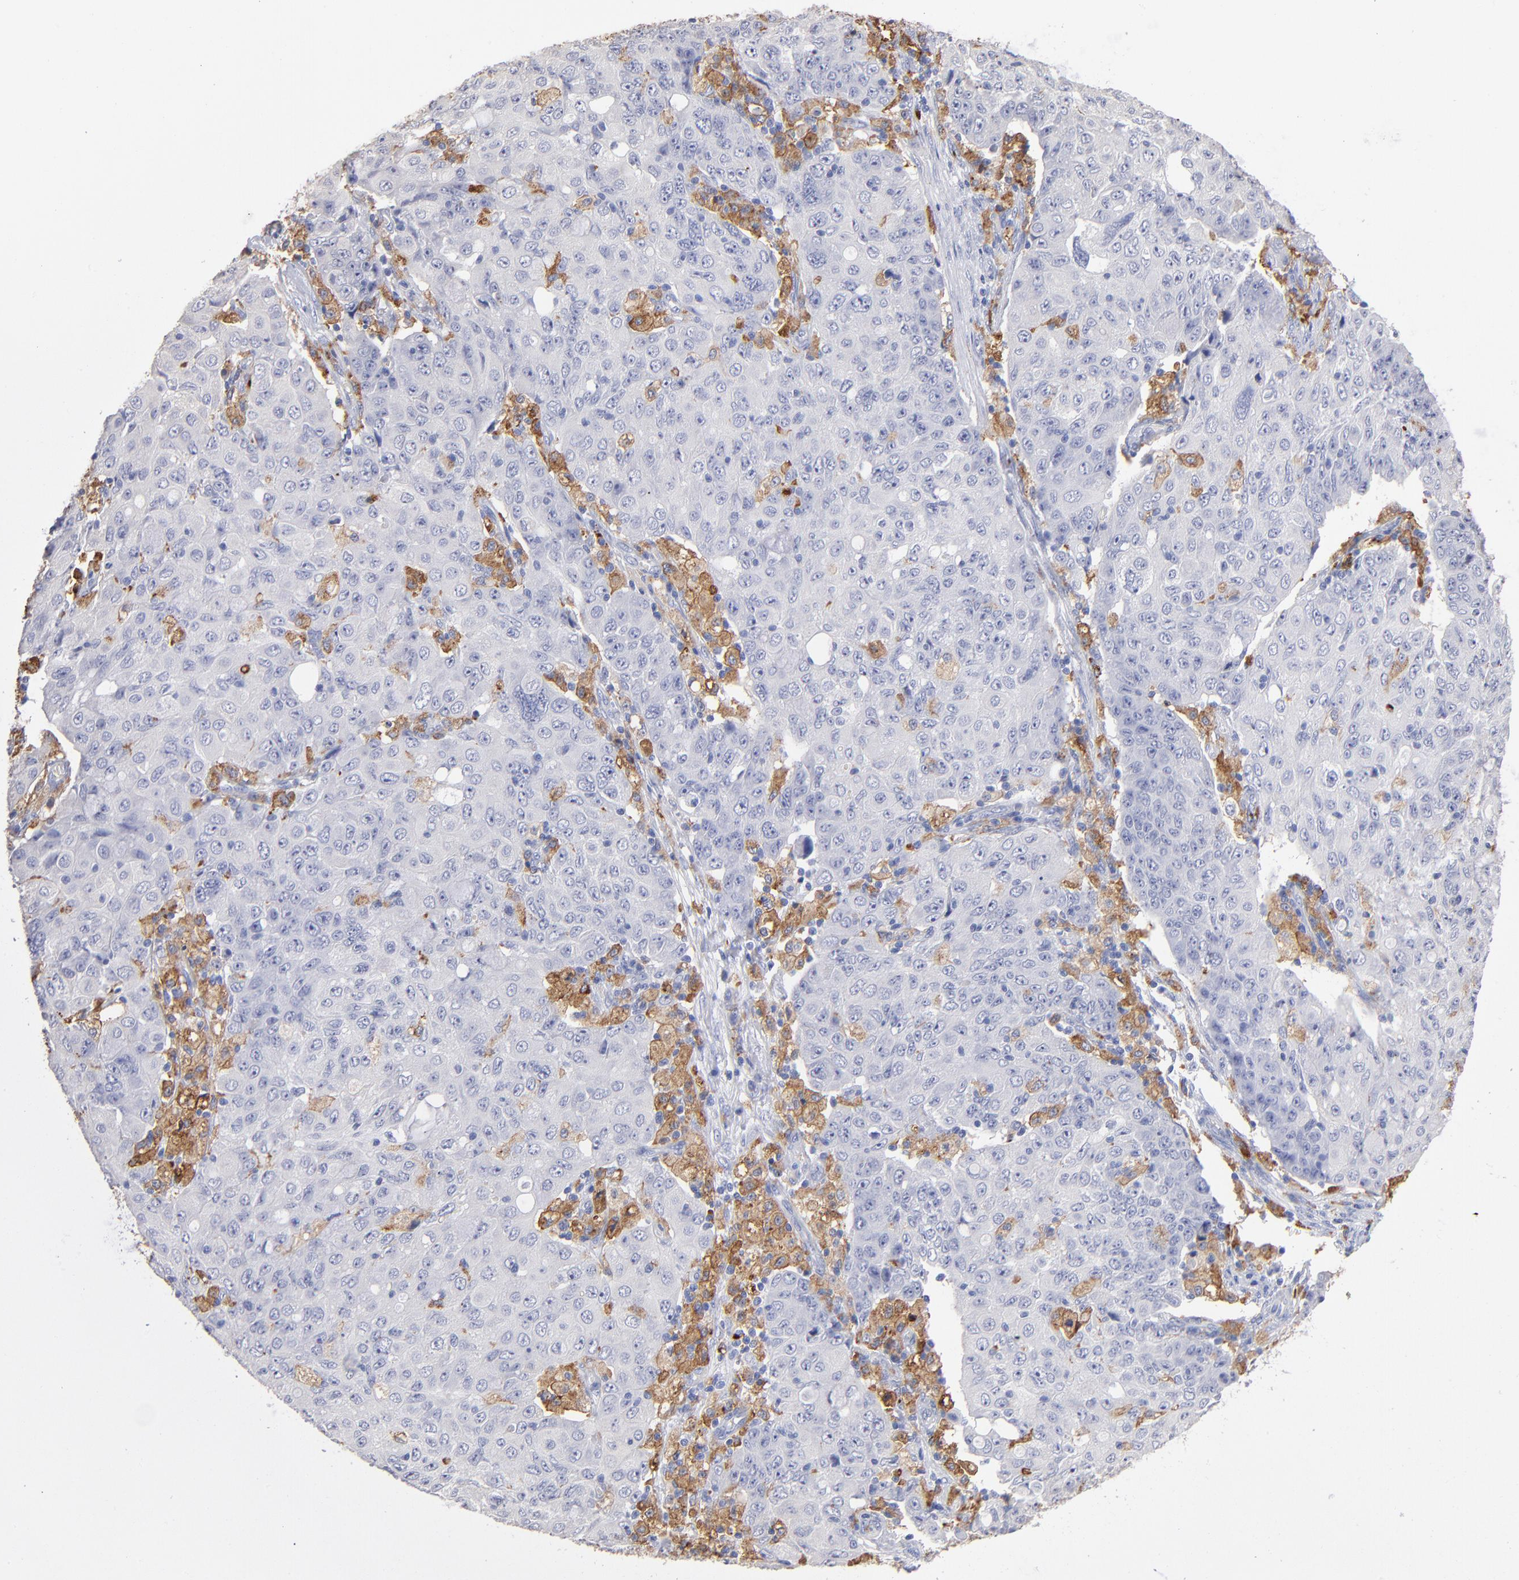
{"staining": {"intensity": "negative", "quantity": "none", "location": "none"}, "tissue": "ovarian cancer", "cell_type": "Tumor cells", "image_type": "cancer", "snomed": [{"axis": "morphology", "description": "Carcinoma, endometroid"}, {"axis": "topography", "description": "Ovary"}], "caption": "This photomicrograph is of ovarian cancer (endometroid carcinoma) stained with immunohistochemistry to label a protein in brown with the nuclei are counter-stained blue. There is no staining in tumor cells.", "gene": "CD180", "patient": {"sex": "female", "age": 42}}